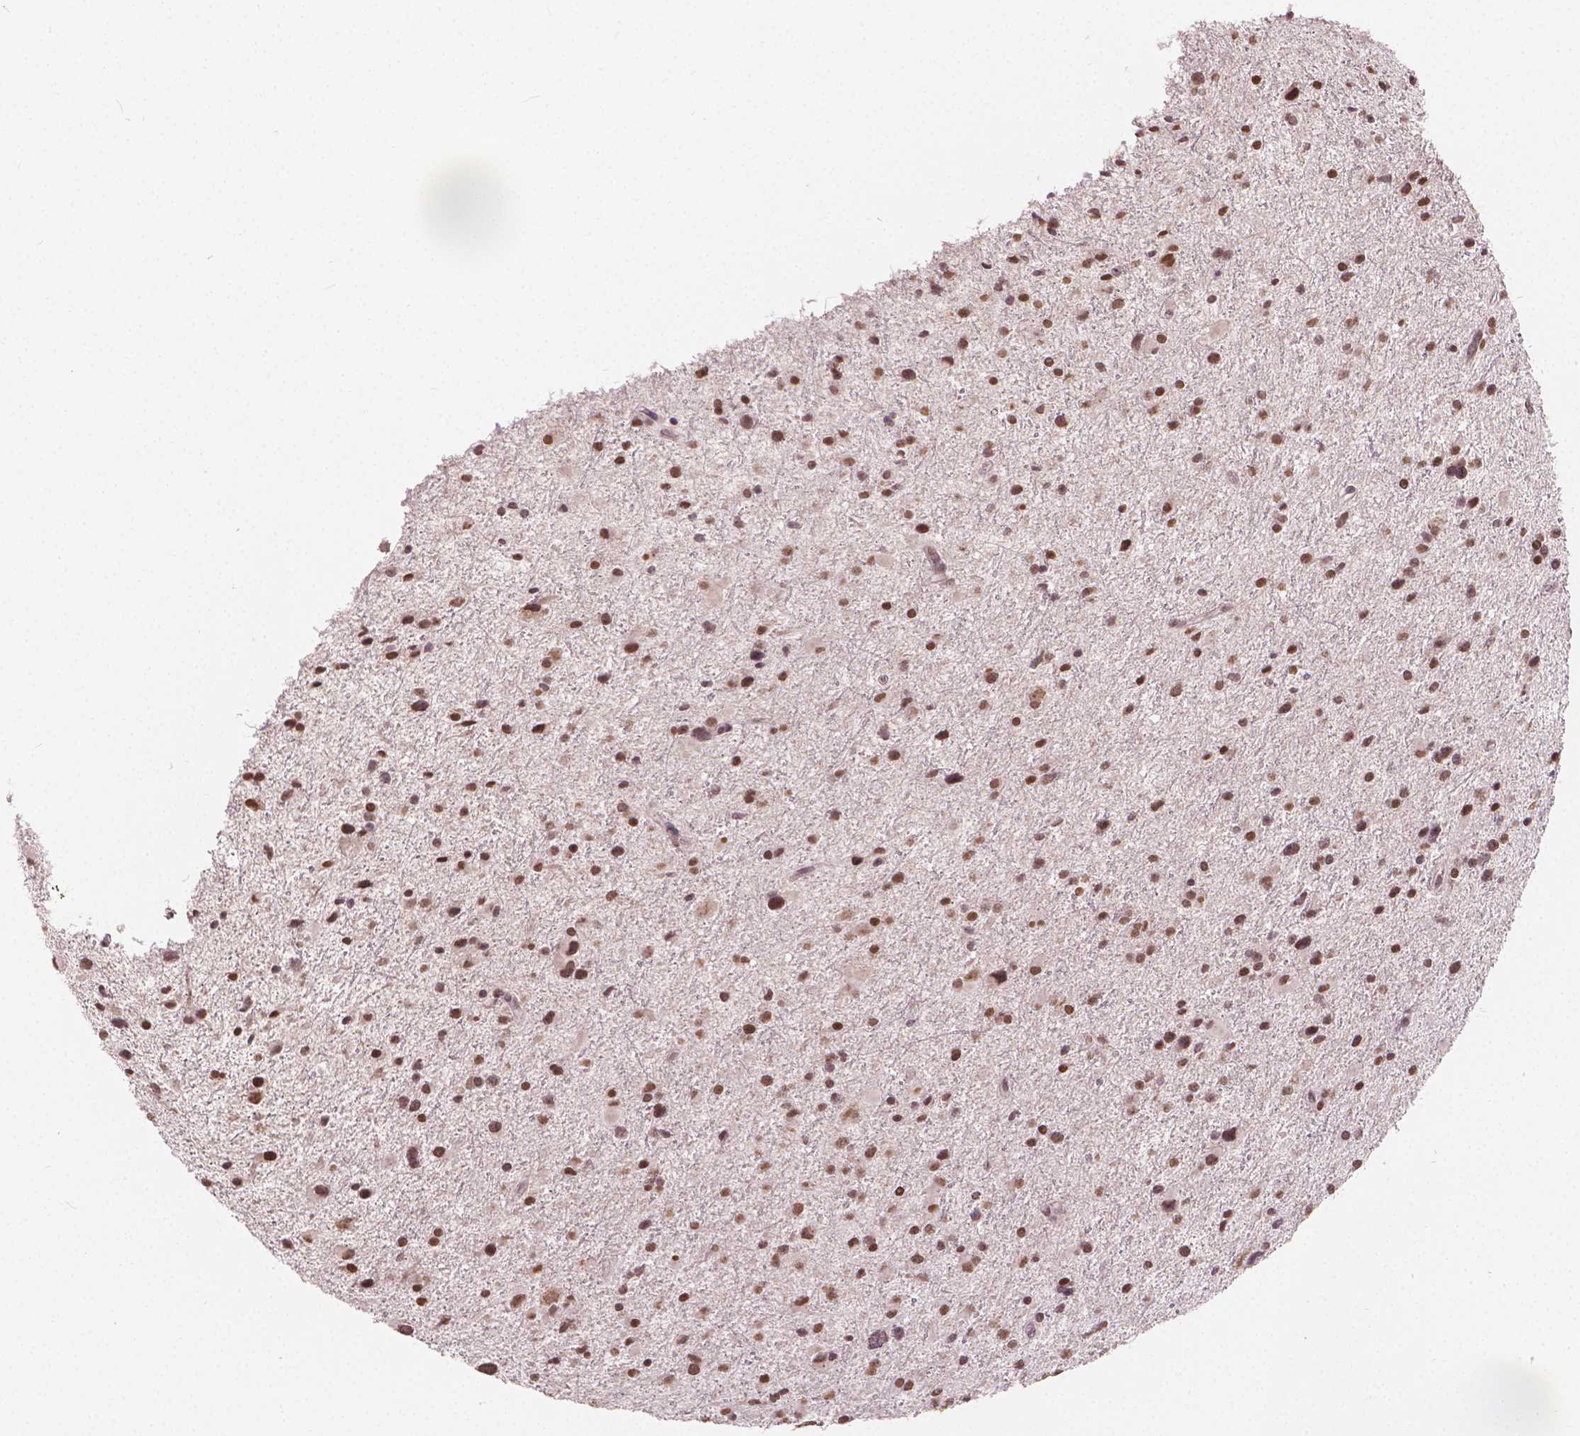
{"staining": {"intensity": "moderate", "quantity": ">75%", "location": "nuclear"}, "tissue": "glioma", "cell_type": "Tumor cells", "image_type": "cancer", "snomed": [{"axis": "morphology", "description": "Glioma, malignant, Low grade"}, {"axis": "topography", "description": "Brain"}], "caption": "Brown immunohistochemical staining in malignant glioma (low-grade) reveals moderate nuclear positivity in approximately >75% of tumor cells. The staining was performed using DAB to visualize the protein expression in brown, while the nuclei were stained in blue with hematoxylin (Magnification: 20x).", "gene": "HOXA10", "patient": {"sex": "female", "age": 32}}